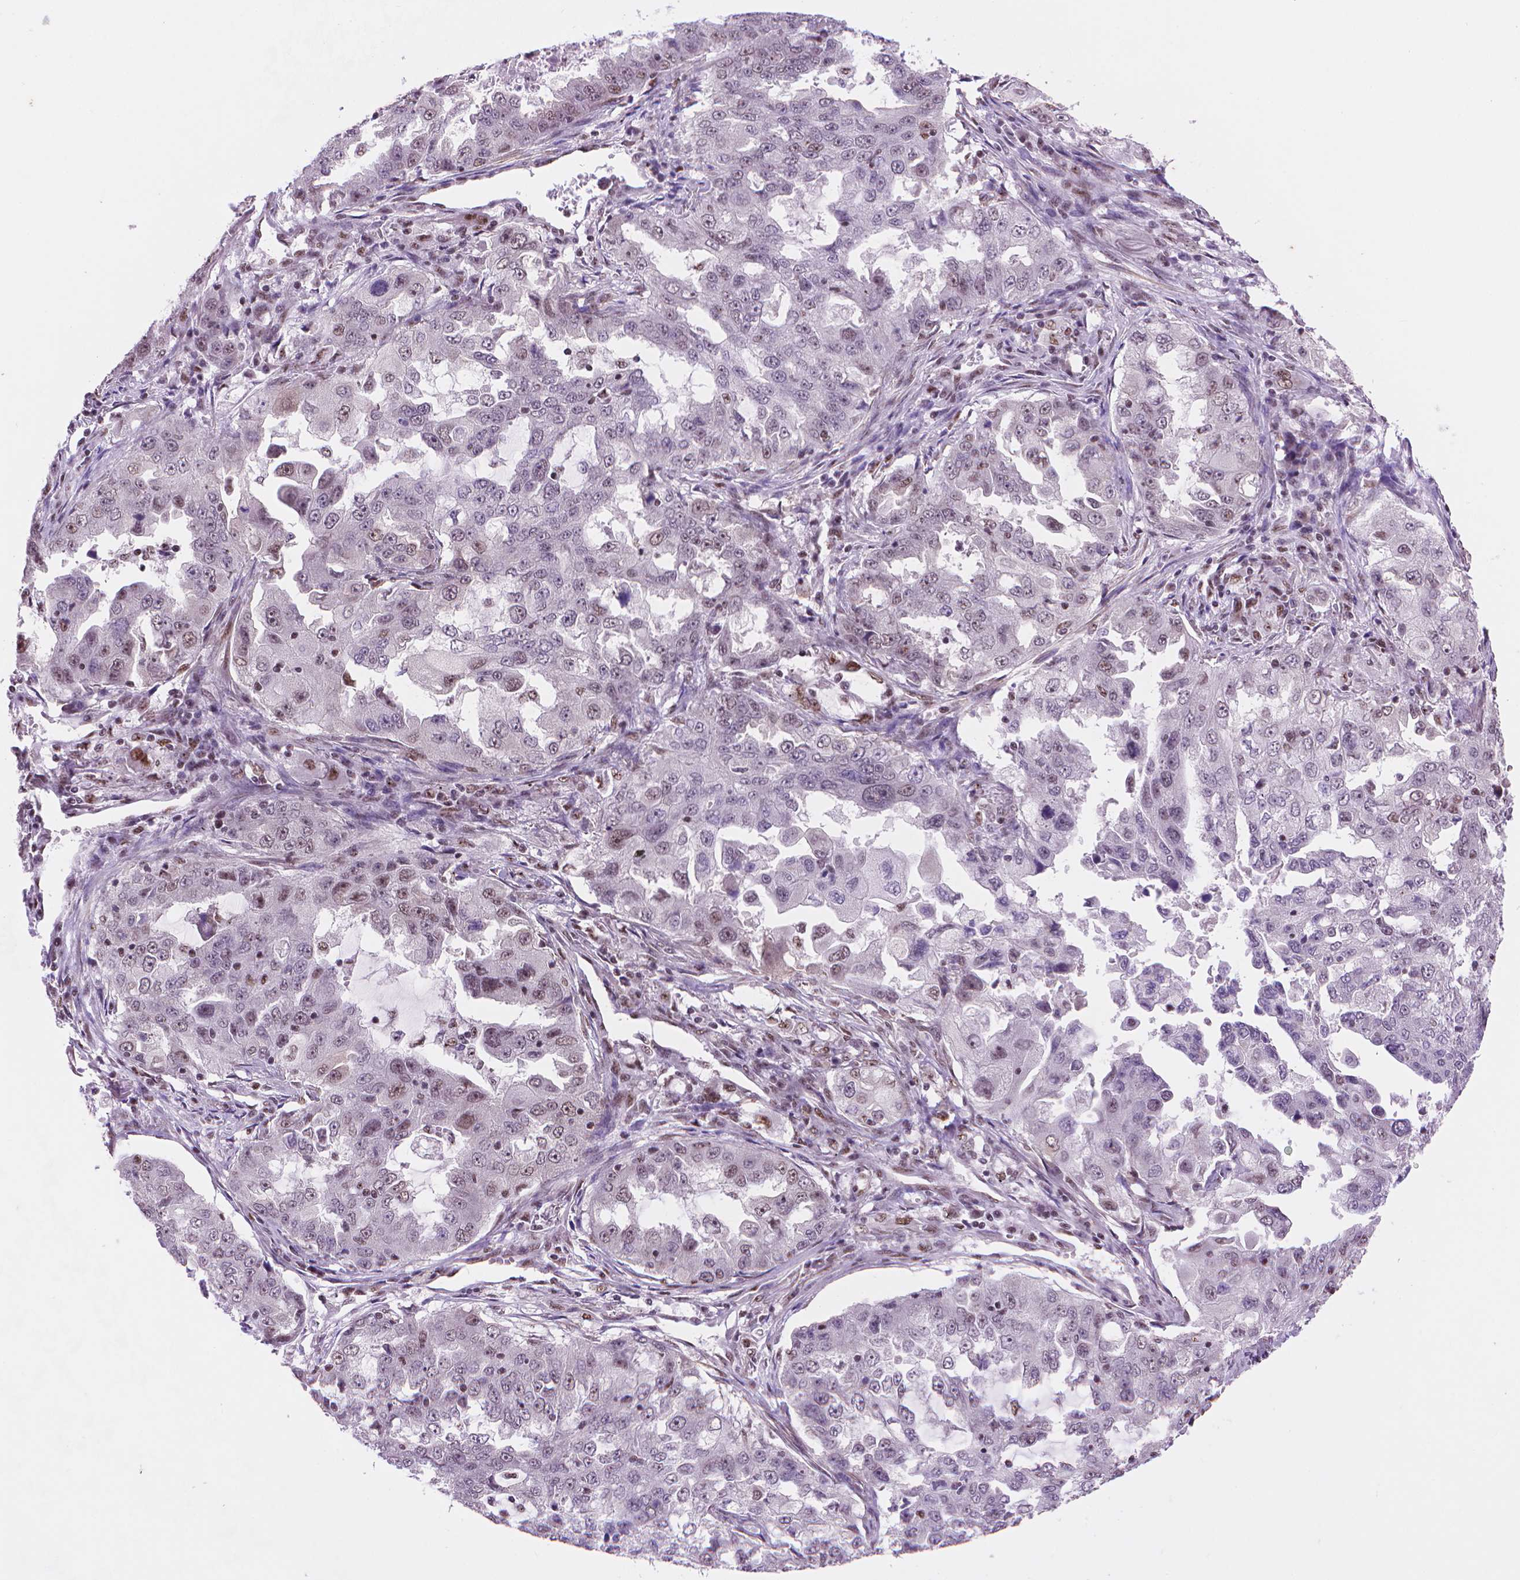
{"staining": {"intensity": "moderate", "quantity": "<25%", "location": "nuclear"}, "tissue": "lung cancer", "cell_type": "Tumor cells", "image_type": "cancer", "snomed": [{"axis": "morphology", "description": "Adenocarcinoma, NOS"}, {"axis": "topography", "description": "Lung"}], "caption": "Immunohistochemistry (DAB) staining of lung cancer displays moderate nuclear protein positivity in about <25% of tumor cells.", "gene": "UBN1", "patient": {"sex": "female", "age": 61}}